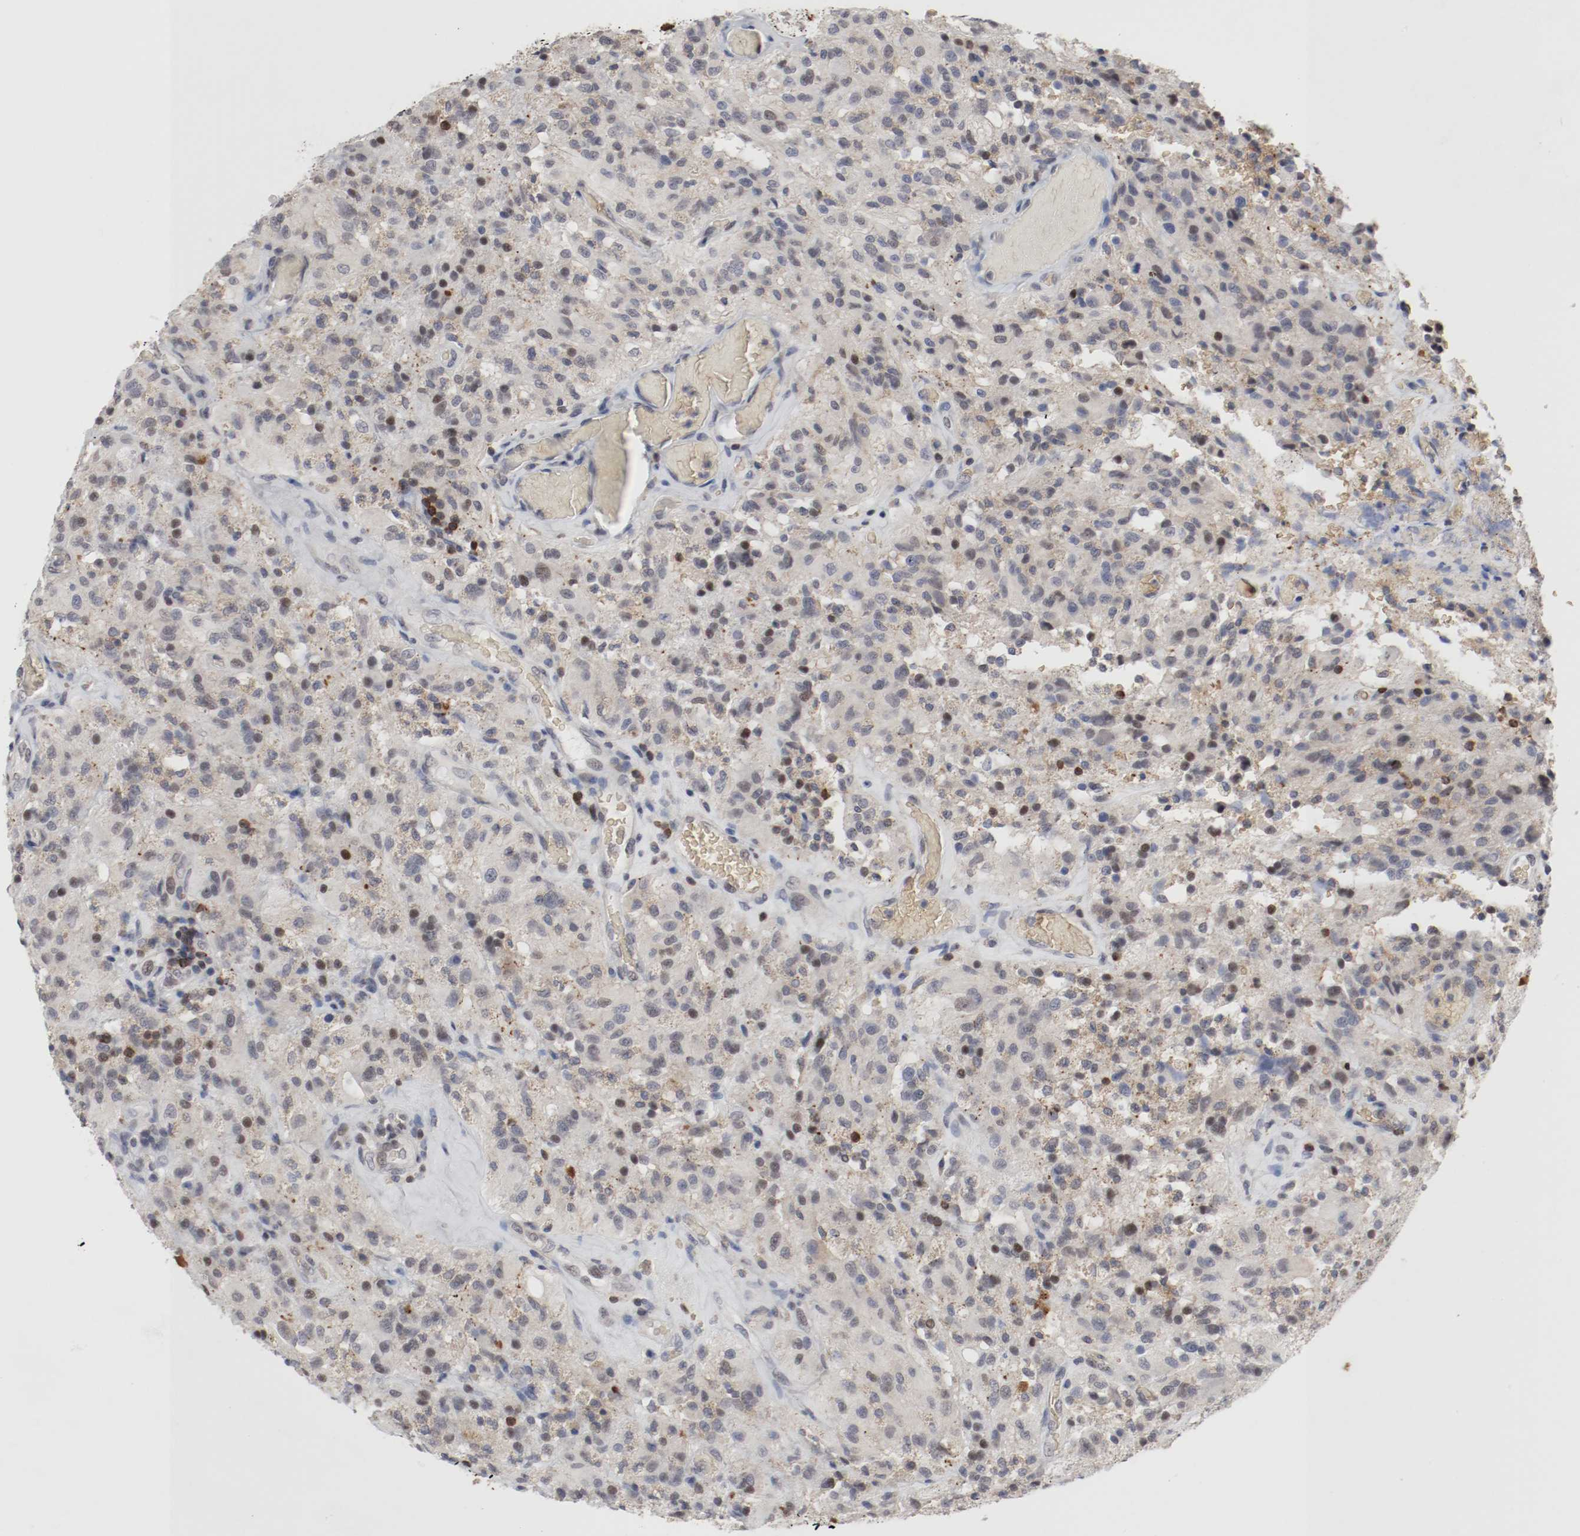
{"staining": {"intensity": "weak", "quantity": "<25%", "location": "nuclear"}, "tissue": "glioma", "cell_type": "Tumor cells", "image_type": "cancer", "snomed": [{"axis": "morphology", "description": "Normal tissue, NOS"}, {"axis": "morphology", "description": "Glioma, malignant, High grade"}, {"axis": "topography", "description": "Cerebral cortex"}], "caption": "Immunohistochemical staining of glioma displays no significant staining in tumor cells.", "gene": "JUND", "patient": {"sex": "male", "age": 56}}